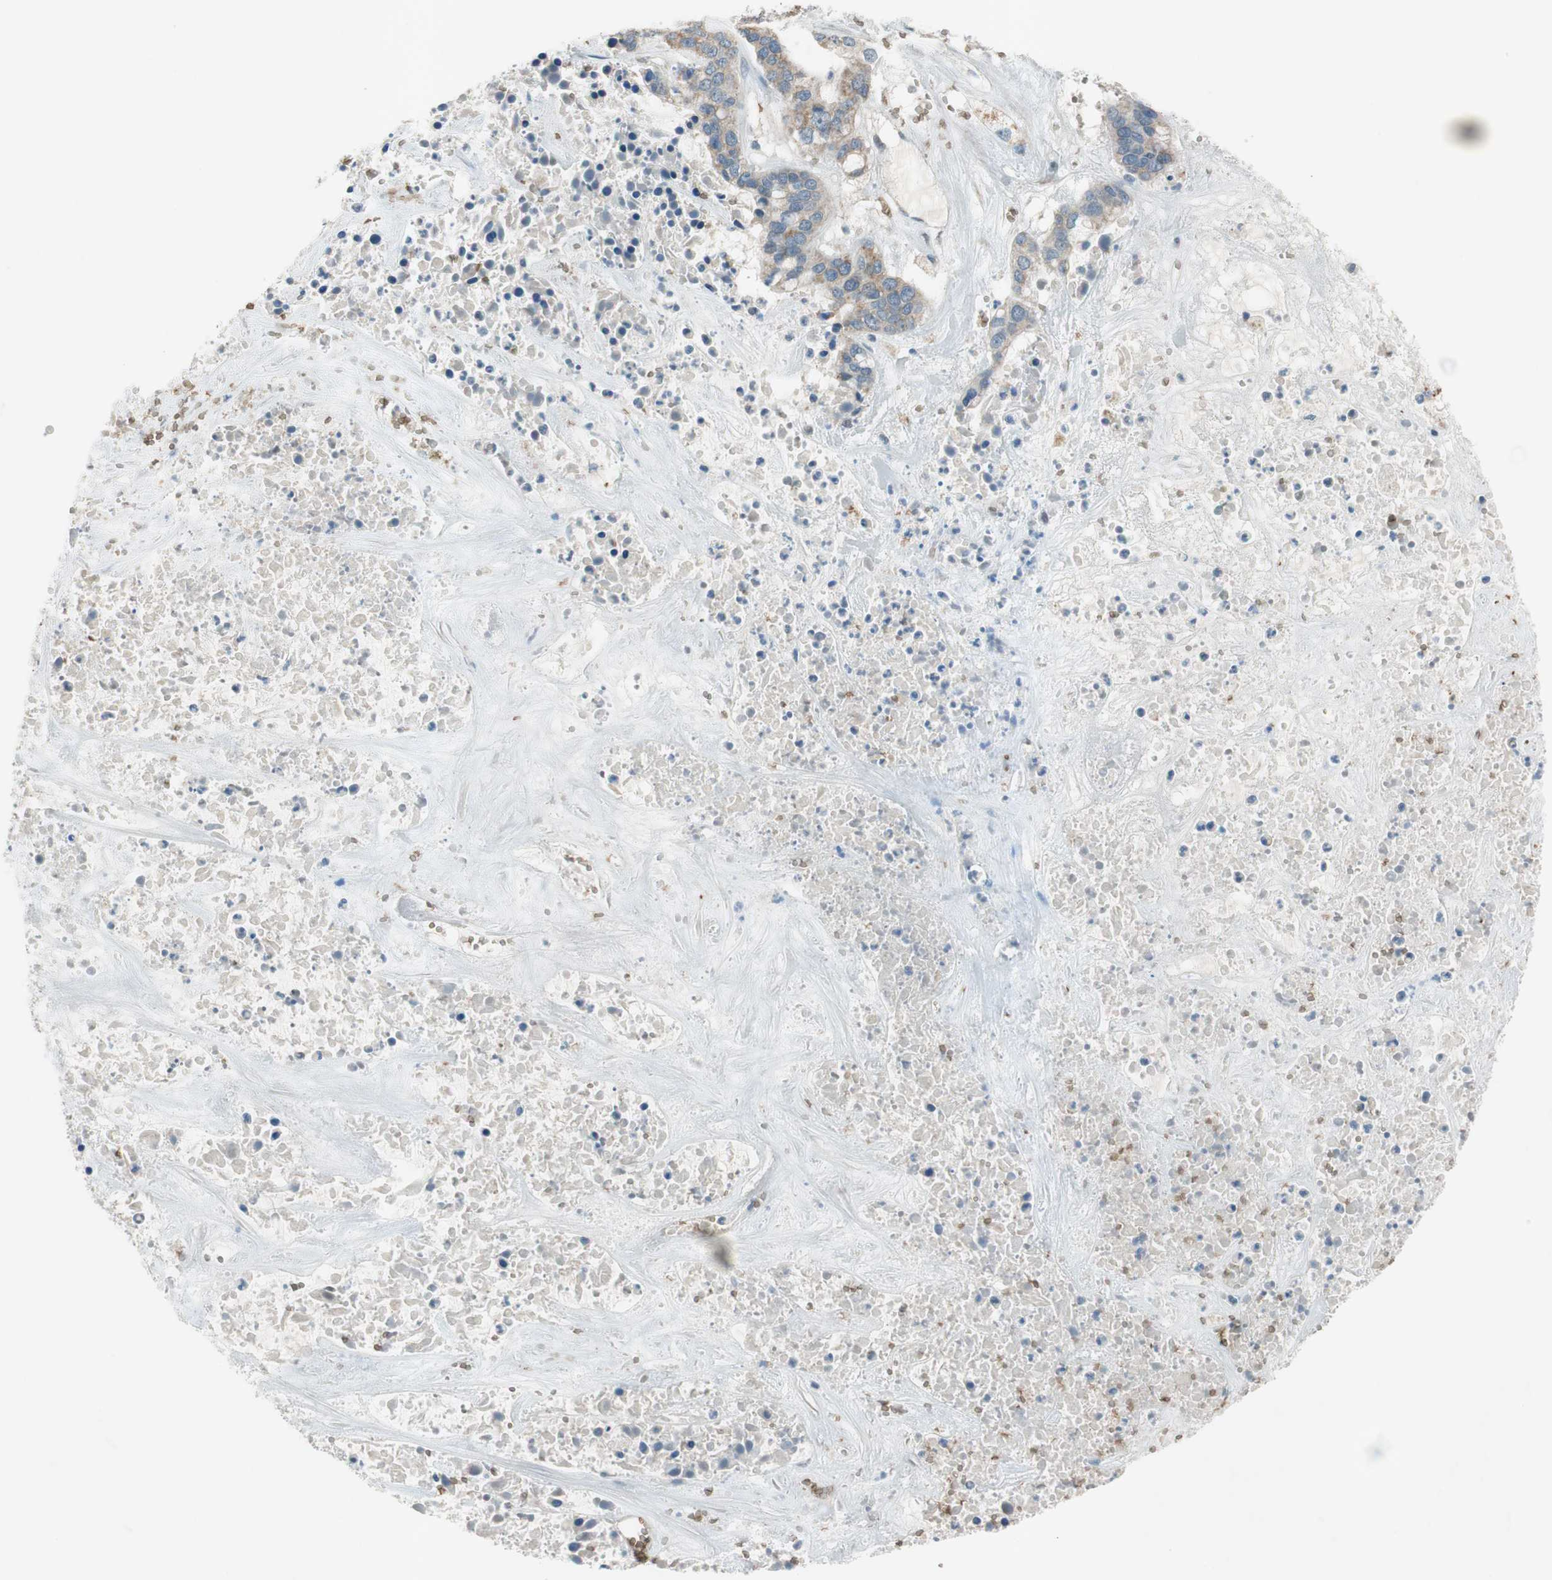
{"staining": {"intensity": "moderate", "quantity": ">75%", "location": "cytoplasmic/membranous"}, "tissue": "liver cancer", "cell_type": "Tumor cells", "image_type": "cancer", "snomed": [{"axis": "morphology", "description": "Cholangiocarcinoma"}, {"axis": "topography", "description": "Liver"}], "caption": "Brown immunohistochemical staining in human cholangiocarcinoma (liver) displays moderate cytoplasmic/membranous staining in approximately >75% of tumor cells.", "gene": "GYPC", "patient": {"sex": "female", "age": 65}}